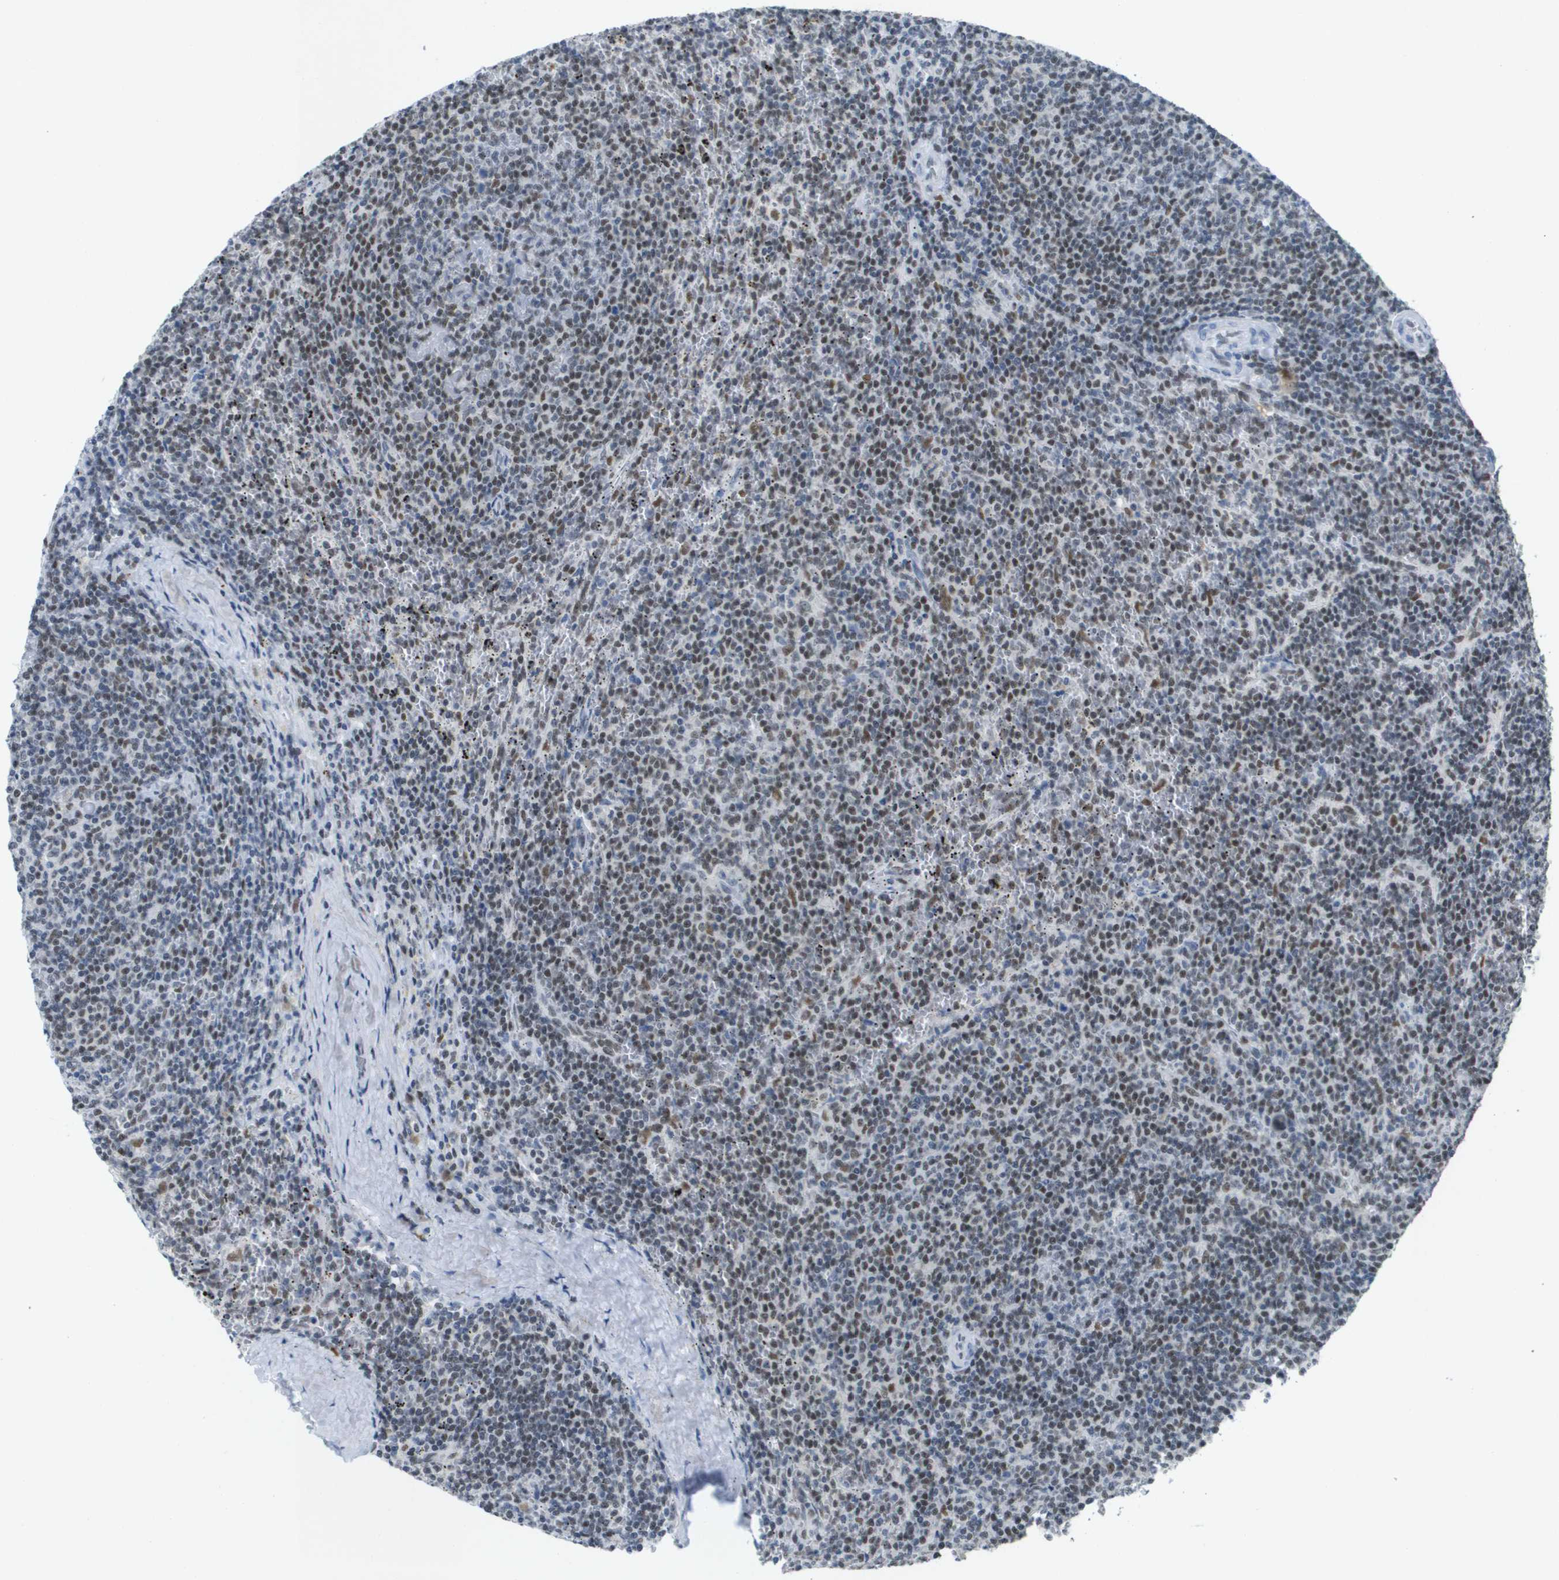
{"staining": {"intensity": "moderate", "quantity": "25%-75%", "location": "nuclear"}, "tissue": "lymphoma", "cell_type": "Tumor cells", "image_type": "cancer", "snomed": [{"axis": "morphology", "description": "Malignant lymphoma, non-Hodgkin's type, Low grade"}, {"axis": "topography", "description": "Spleen"}], "caption": "Protein staining of low-grade malignant lymphoma, non-Hodgkin's type tissue exhibits moderate nuclear staining in about 25%-75% of tumor cells. (brown staining indicates protein expression, while blue staining denotes nuclei).", "gene": "TP53RK", "patient": {"sex": "female", "age": 50}}